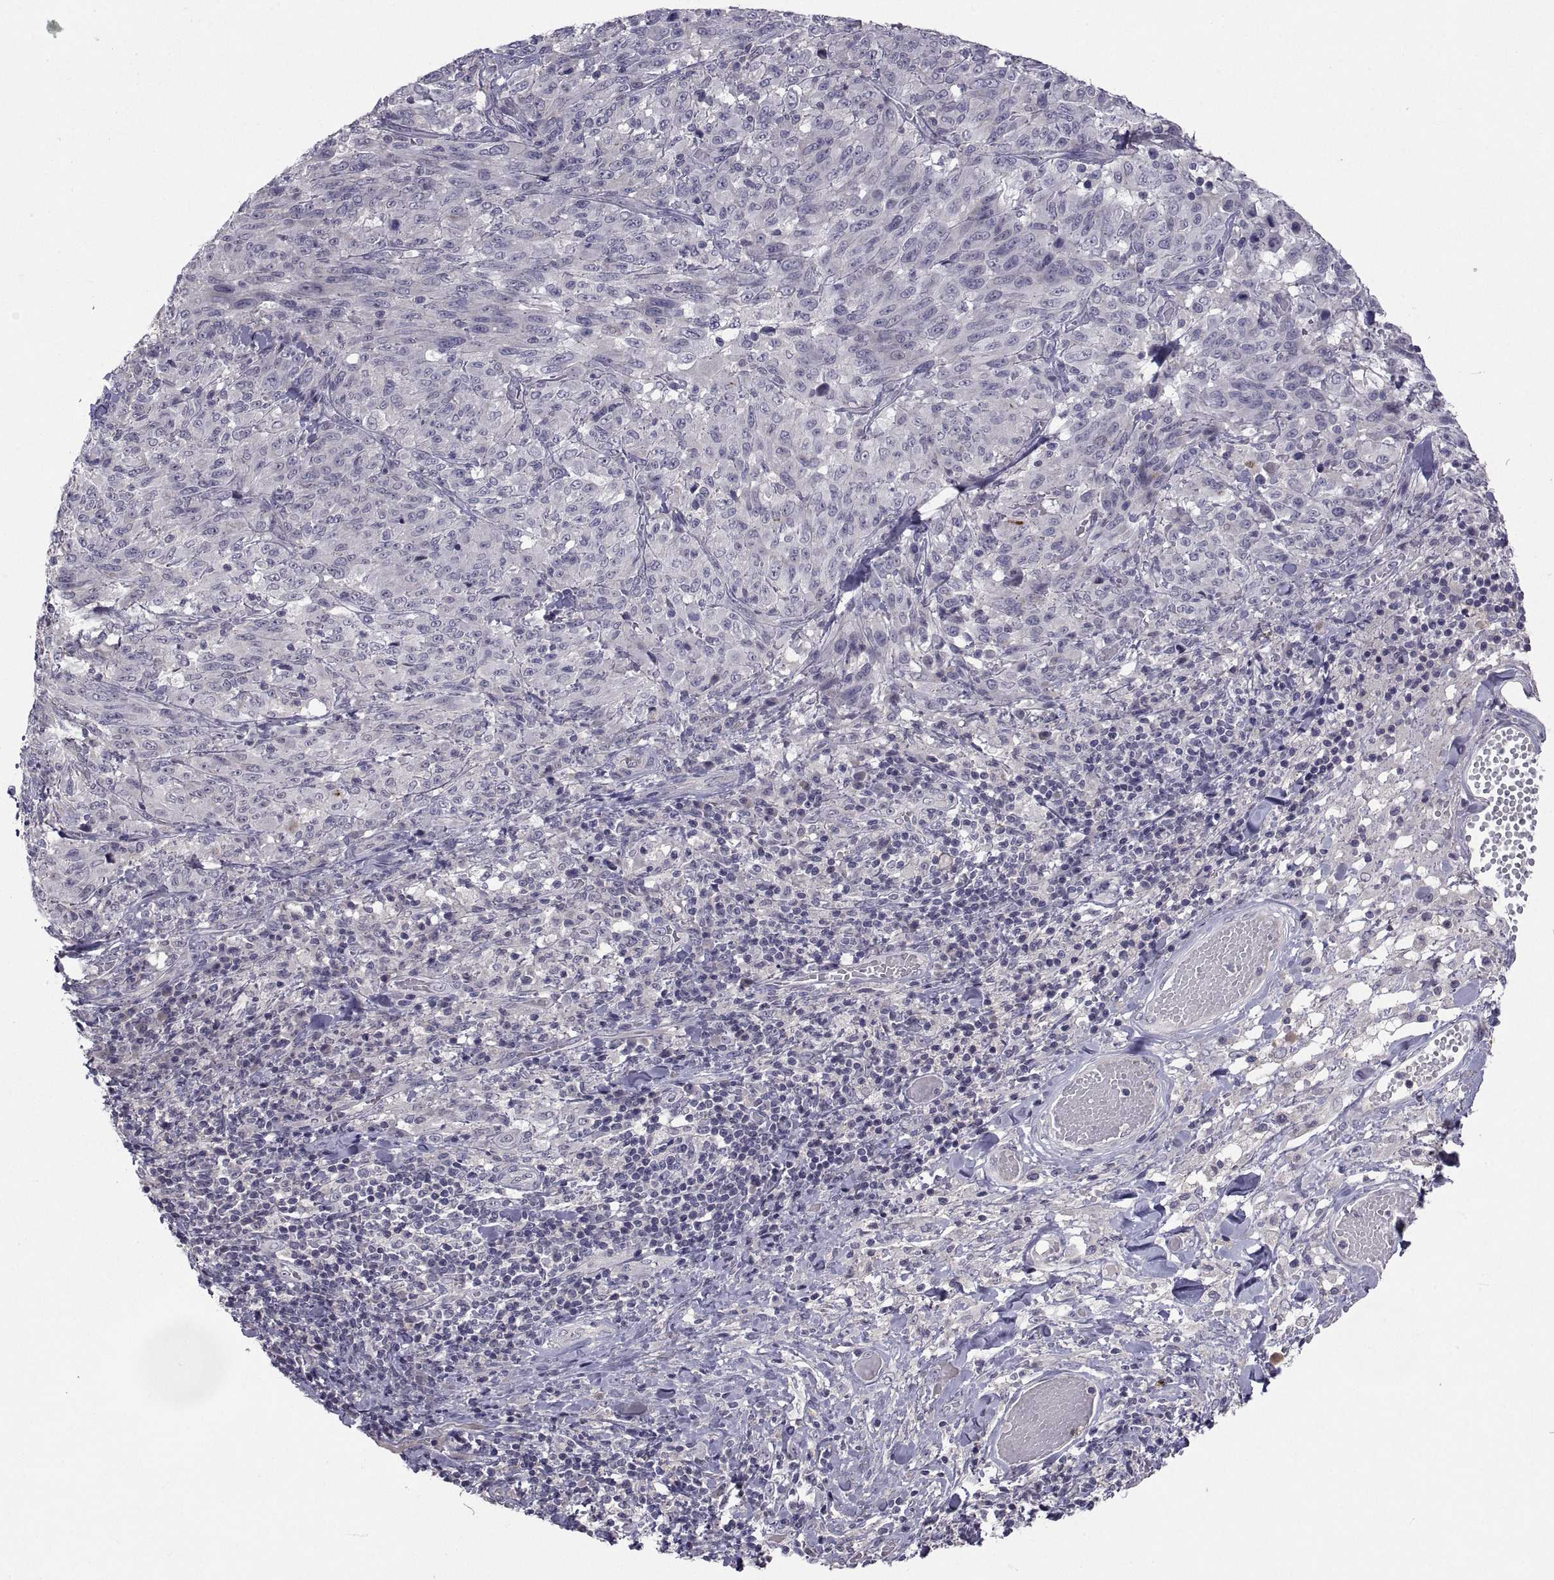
{"staining": {"intensity": "negative", "quantity": "none", "location": "none"}, "tissue": "melanoma", "cell_type": "Tumor cells", "image_type": "cancer", "snomed": [{"axis": "morphology", "description": "Malignant melanoma, NOS"}, {"axis": "topography", "description": "Skin"}], "caption": "Malignant melanoma was stained to show a protein in brown. There is no significant expression in tumor cells.", "gene": "NPTX2", "patient": {"sex": "female", "age": 91}}